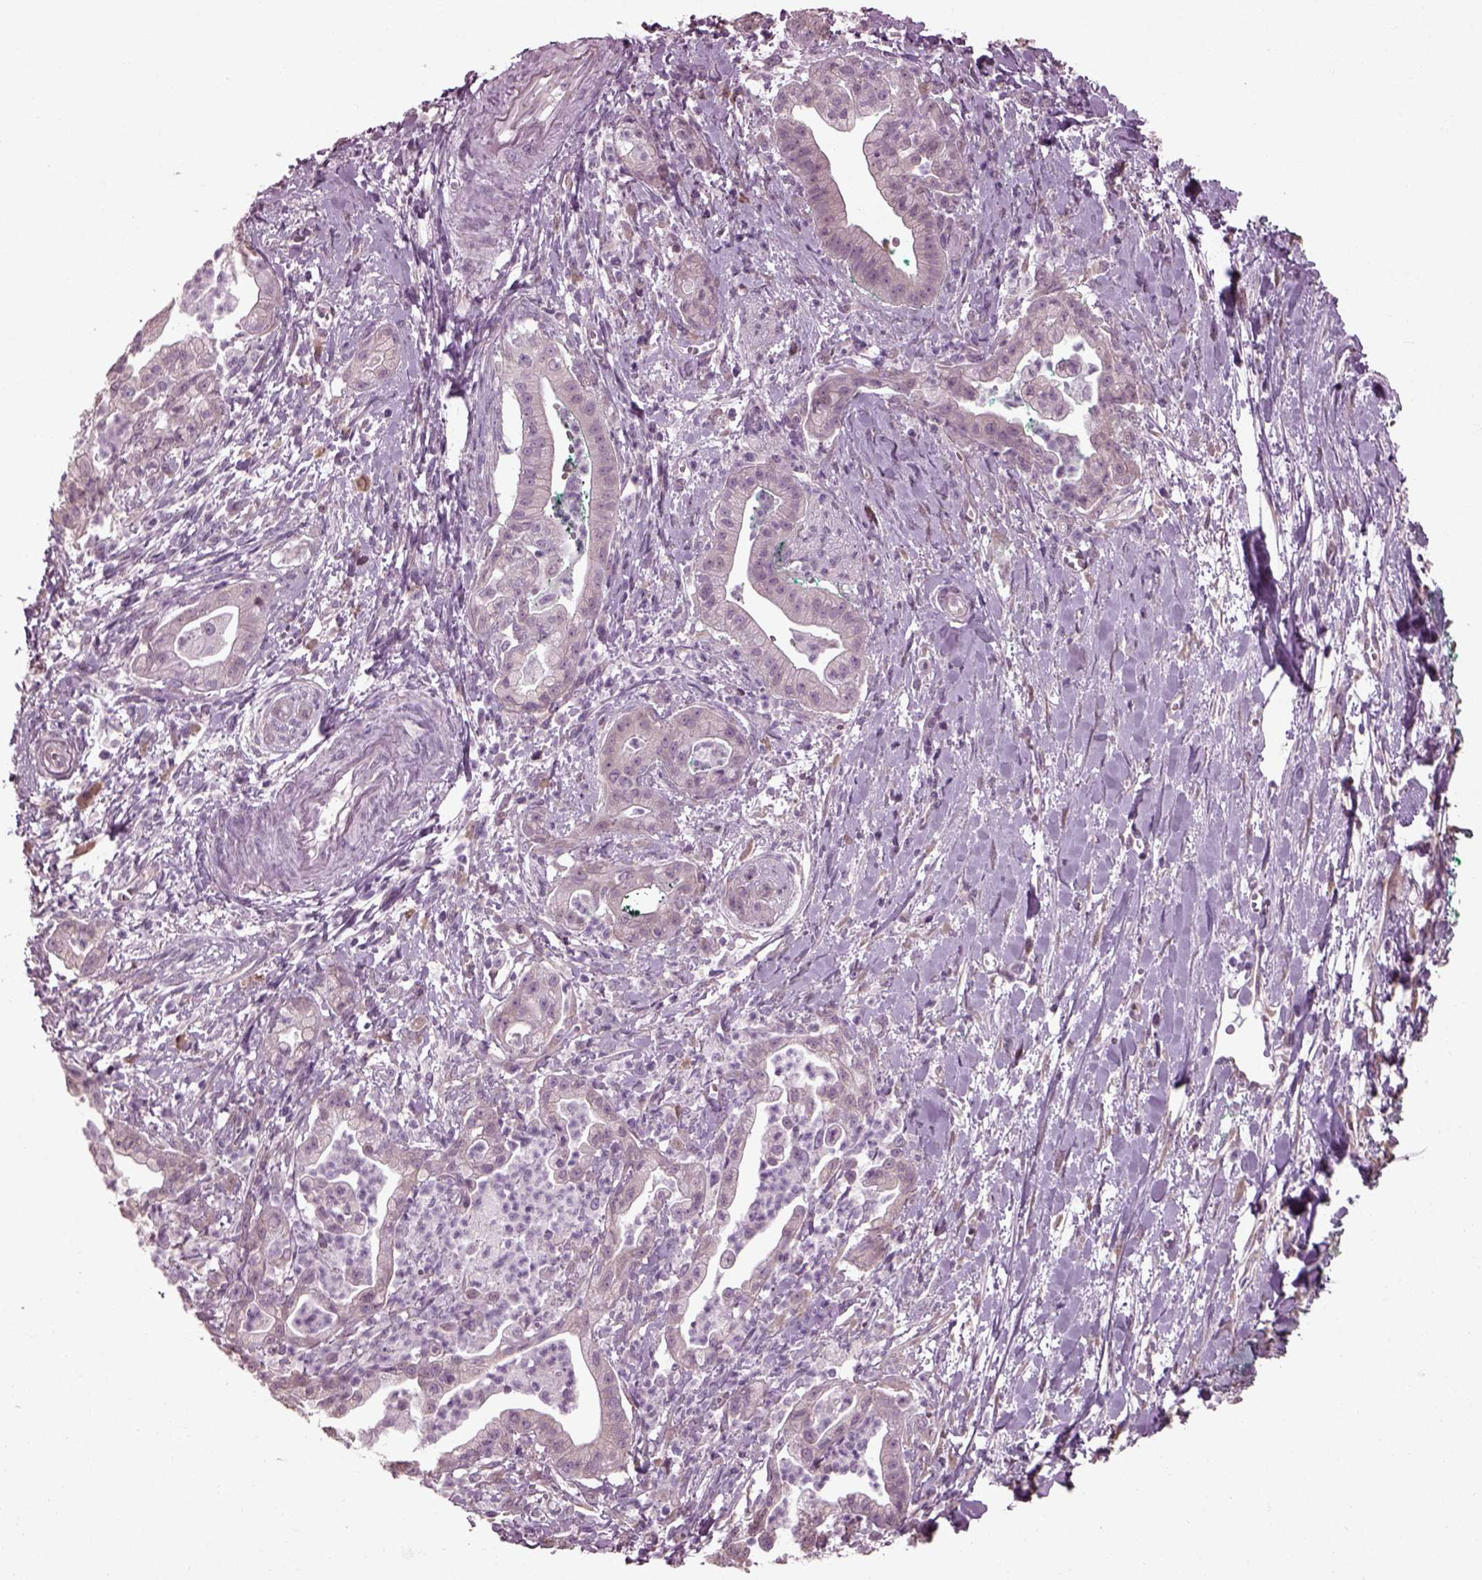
{"staining": {"intensity": "negative", "quantity": "none", "location": "none"}, "tissue": "pancreatic cancer", "cell_type": "Tumor cells", "image_type": "cancer", "snomed": [{"axis": "morphology", "description": "Normal tissue, NOS"}, {"axis": "morphology", "description": "Adenocarcinoma, NOS"}, {"axis": "topography", "description": "Lymph node"}, {"axis": "topography", "description": "Pancreas"}], "caption": "Immunohistochemistry (IHC) of human adenocarcinoma (pancreatic) shows no staining in tumor cells.", "gene": "CABP5", "patient": {"sex": "female", "age": 58}}